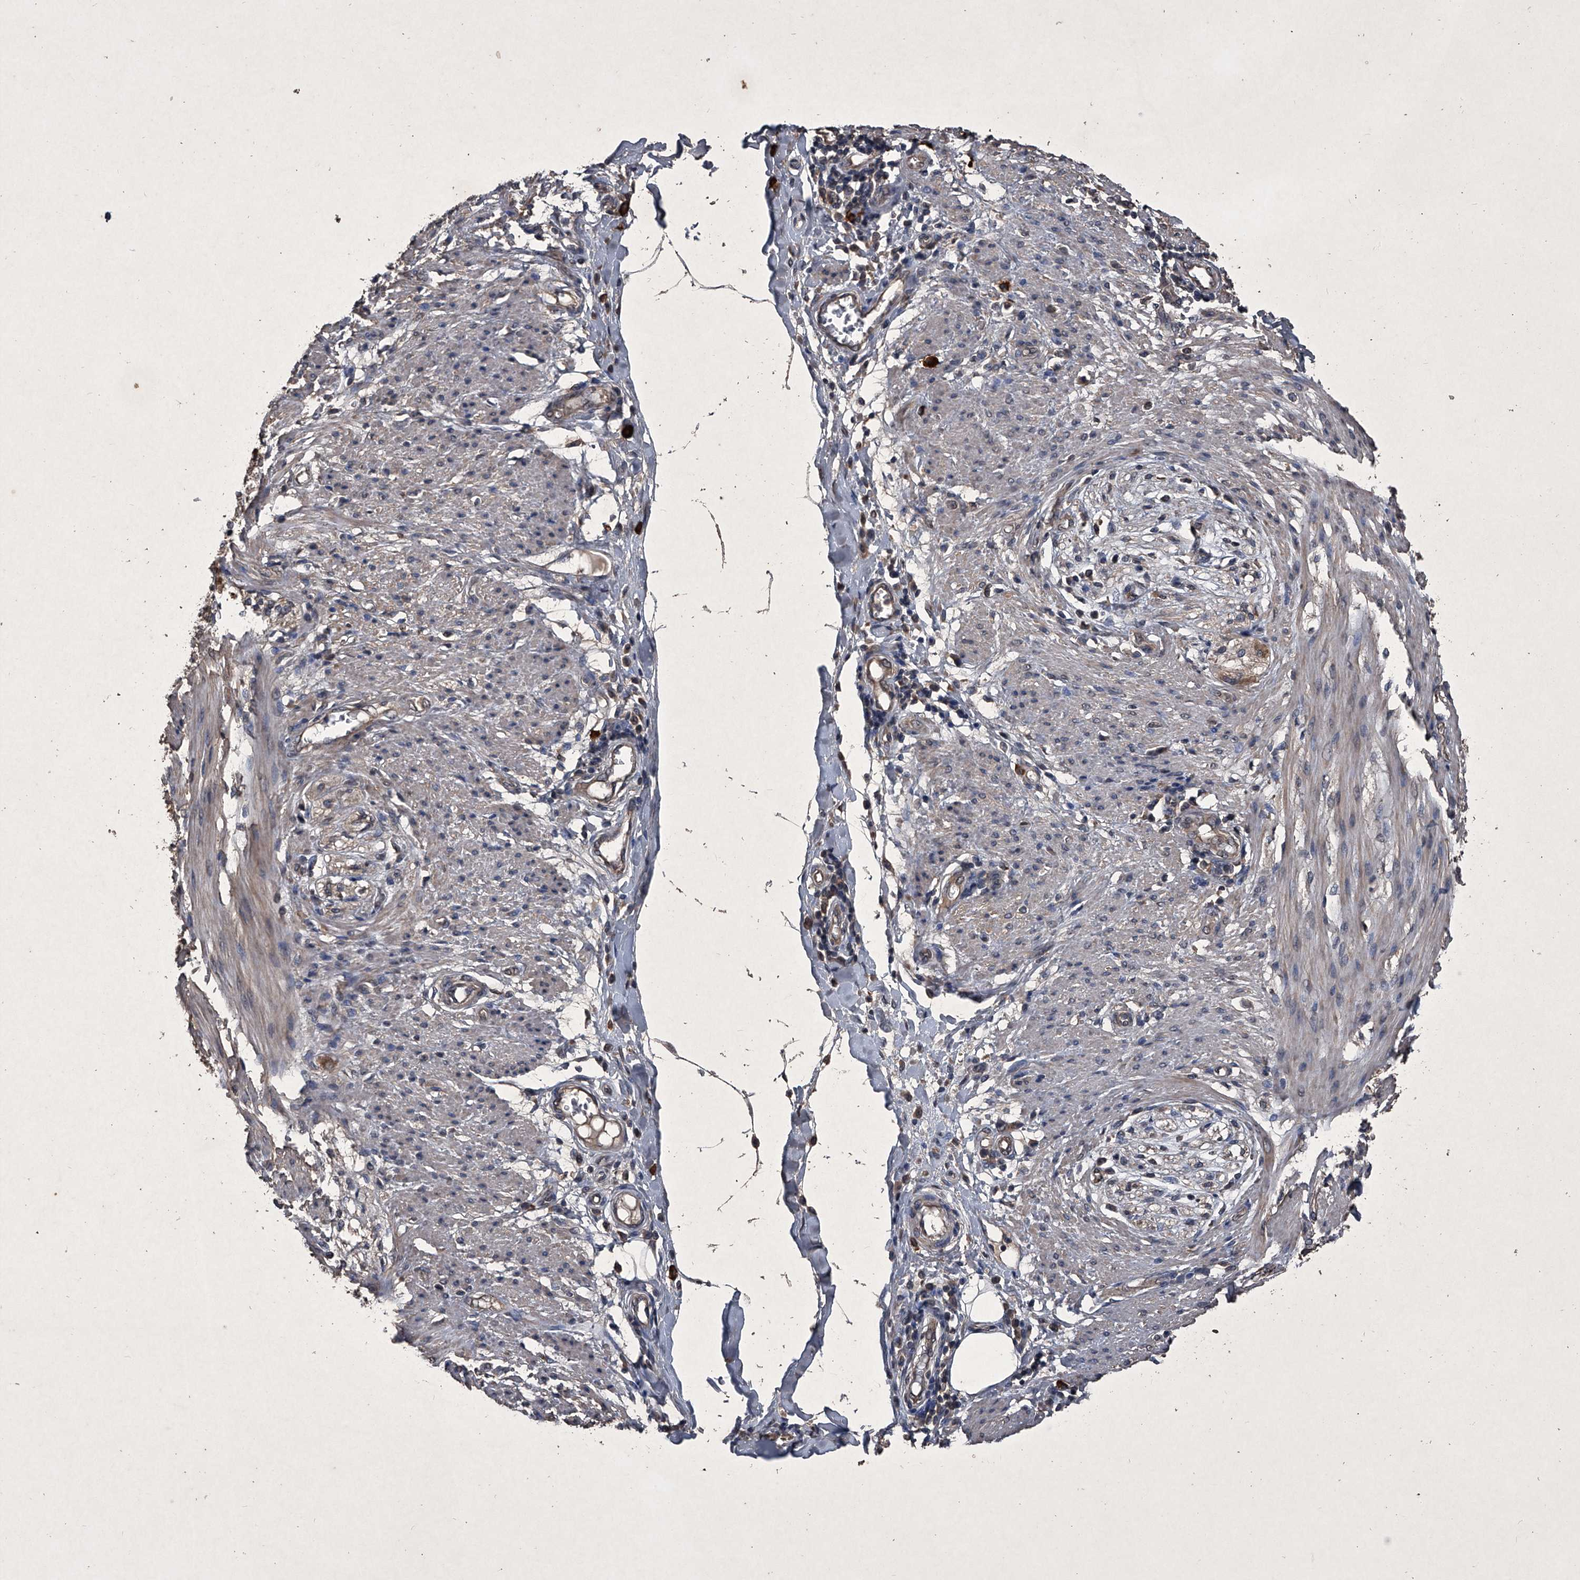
{"staining": {"intensity": "strong", "quantity": "<25%", "location": "cytoplasmic/membranous"}, "tissue": "smooth muscle", "cell_type": "Smooth muscle cells", "image_type": "normal", "snomed": [{"axis": "morphology", "description": "Normal tissue, NOS"}, {"axis": "morphology", "description": "Adenocarcinoma, NOS"}, {"axis": "topography", "description": "Colon"}, {"axis": "topography", "description": "Peripheral nerve tissue"}], "caption": "Approximately <25% of smooth muscle cells in benign human smooth muscle demonstrate strong cytoplasmic/membranous protein staining as visualized by brown immunohistochemical staining.", "gene": "MAPKAP1", "patient": {"sex": "male", "age": 14}}